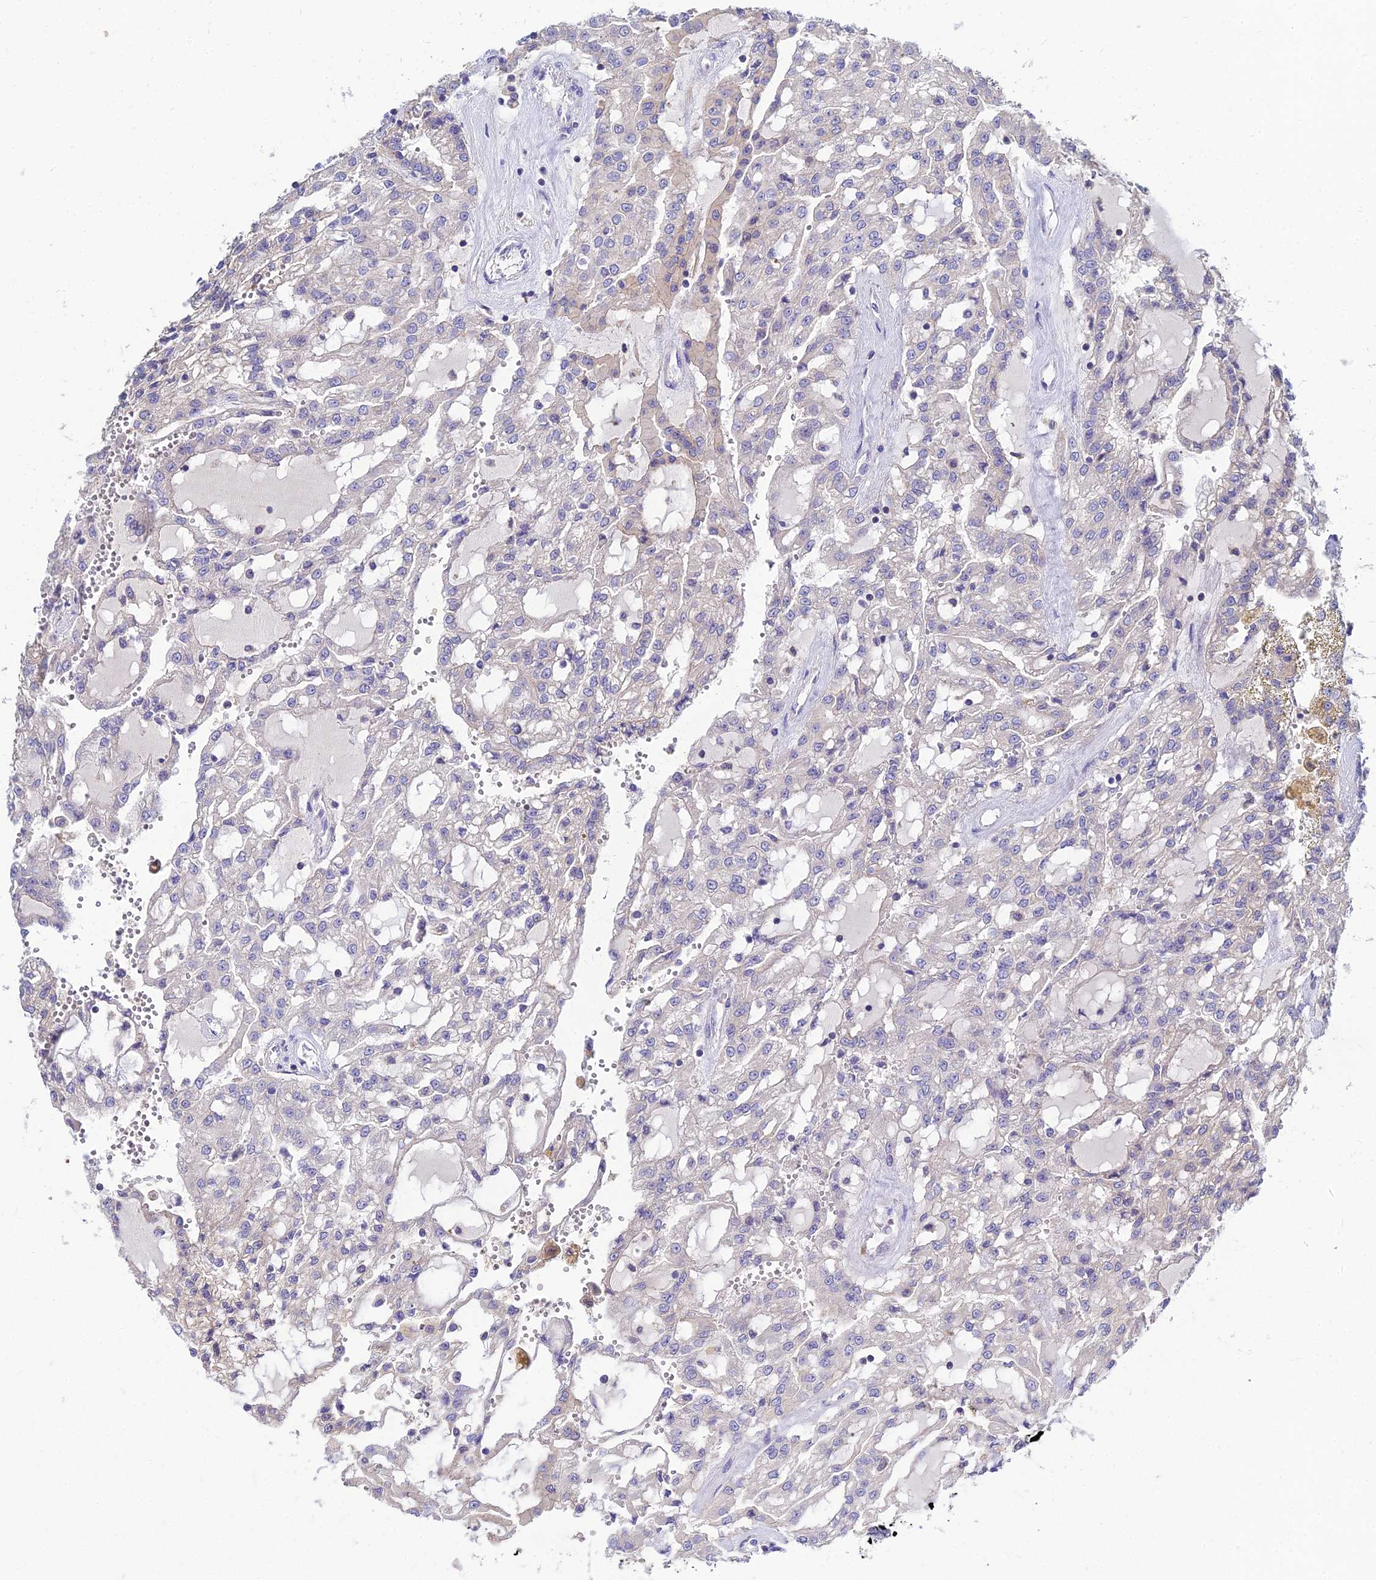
{"staining": {"intensity": "negative", "quantity": "none", "location": "none"}, "tissue": "renal cancer", "cell_type": "Tumor cells", "image_type": "cancer", "snomed": [{"axis": "morphology", "description": "Adenocarcinoma, NOS"}, {"axis": "topography", "description": "Kidney"}], "caption": "IHC micrograph of neoplastic tissue: human renal adenocarcinoma stained with DAB displays no significant protein expression in tumor cells. Brightfield microscopy of IHC stained with DAB (3,3'-diaminobenzidine) (brown) and hematoxylin (blue), captured at high magnification.", "gene": "NPY", "patient": {"sex": "male", "age": 63}}